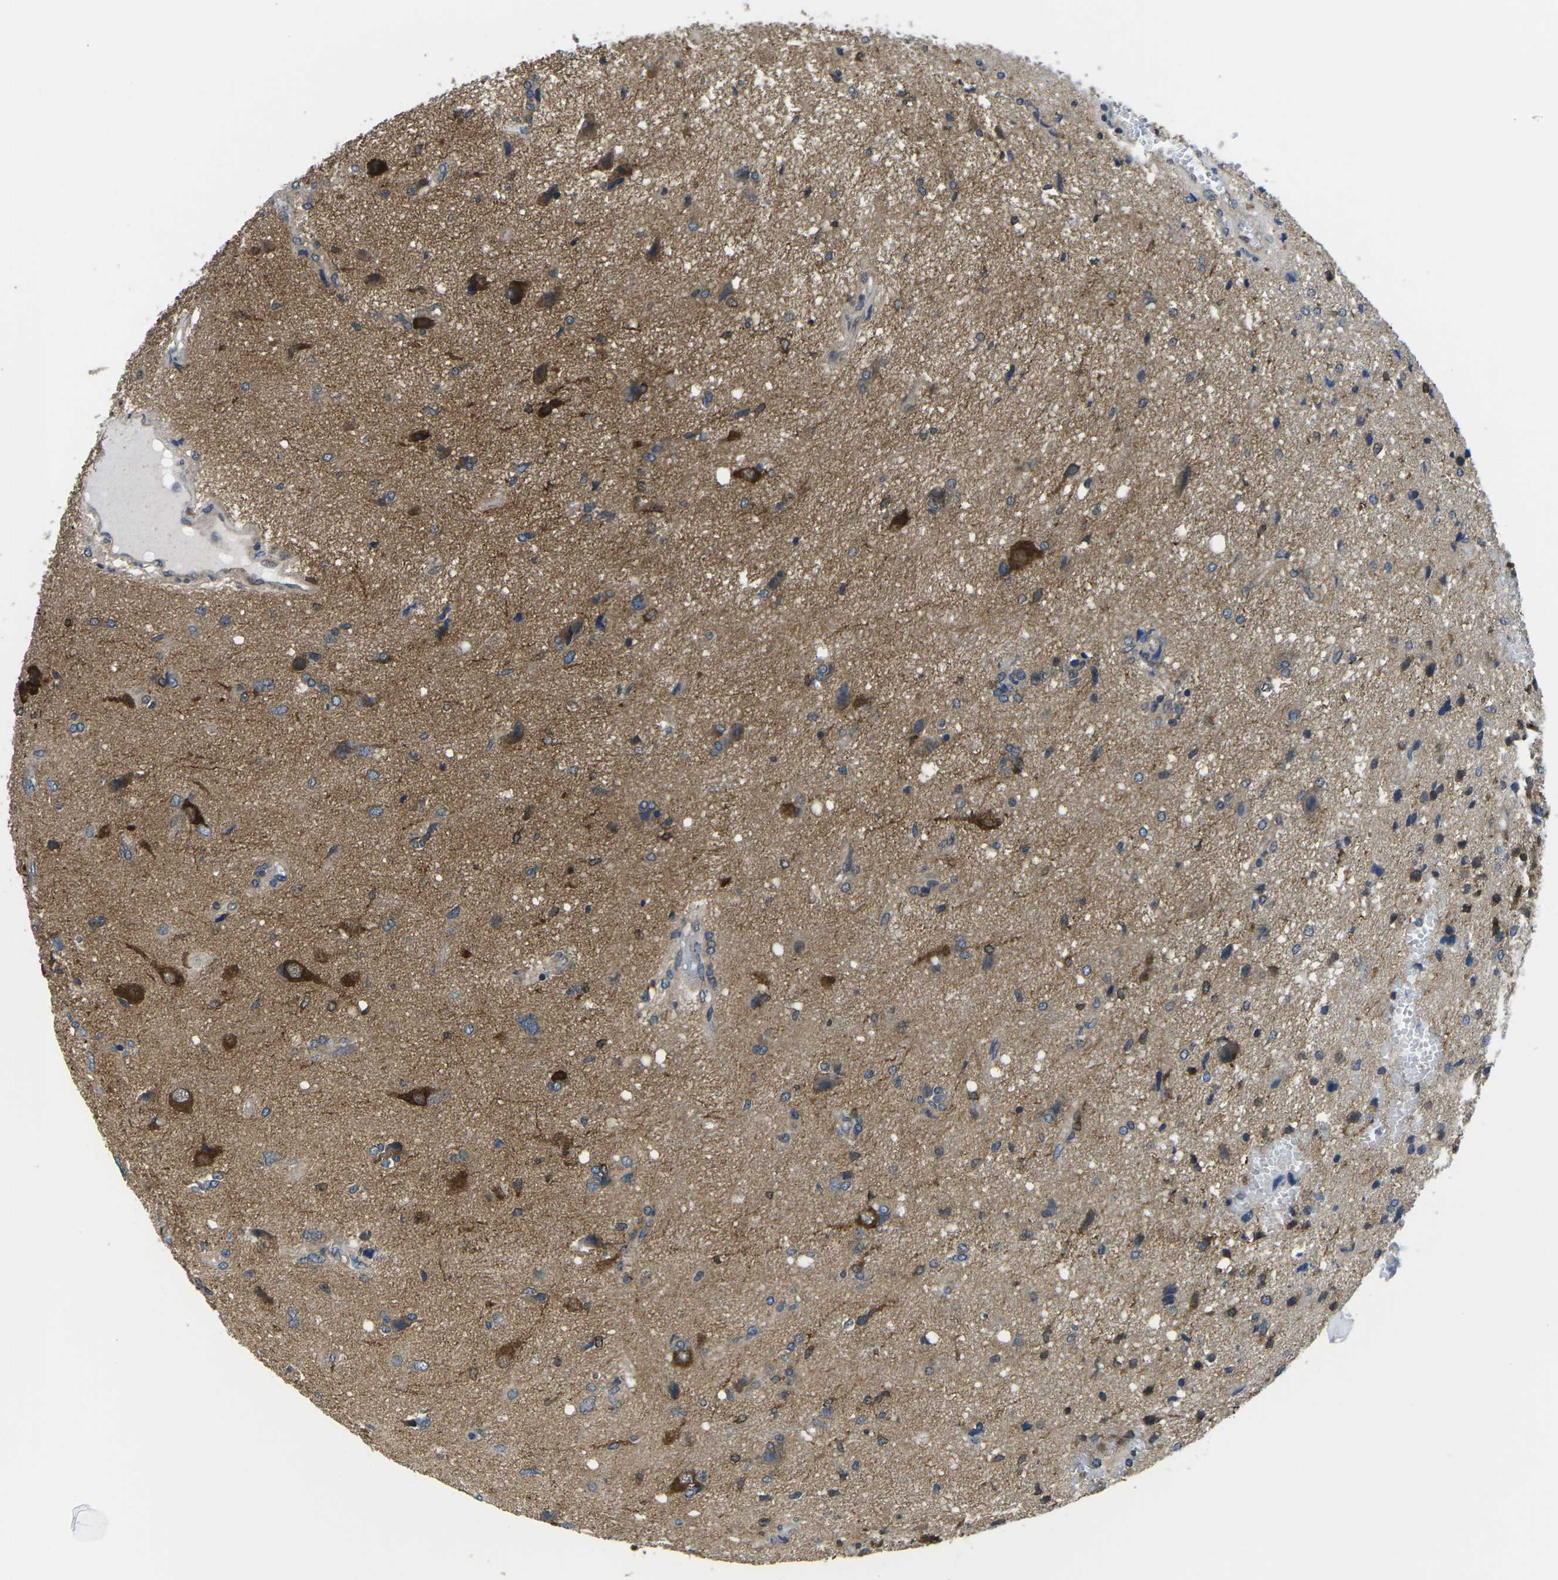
{"staining": {"intensity": "moderate", "quantity": "25%-75%", "location": "cytoplasmic/membranous"}, "tissue": "glioma", "cell_type": "Tumor cells", "image_type": "cancer", "snomed": [{"axis": "morphology", "description": "Glioma, malignant, High grade"}, {"axis": "topography", "description": "Brain"}], "caption": "Immunohistochemistry histopathology image of neoplastic tissue: human glioma stained using IHC demonstrates medium levels of moderate protein expression localized specifically in the cytoplasmic/membranous of tumor cells, appearing as a cytoplasmic/membranous brown color.", "gene": "GSK3B", "patient": {"sex": "female", "age": 59}}